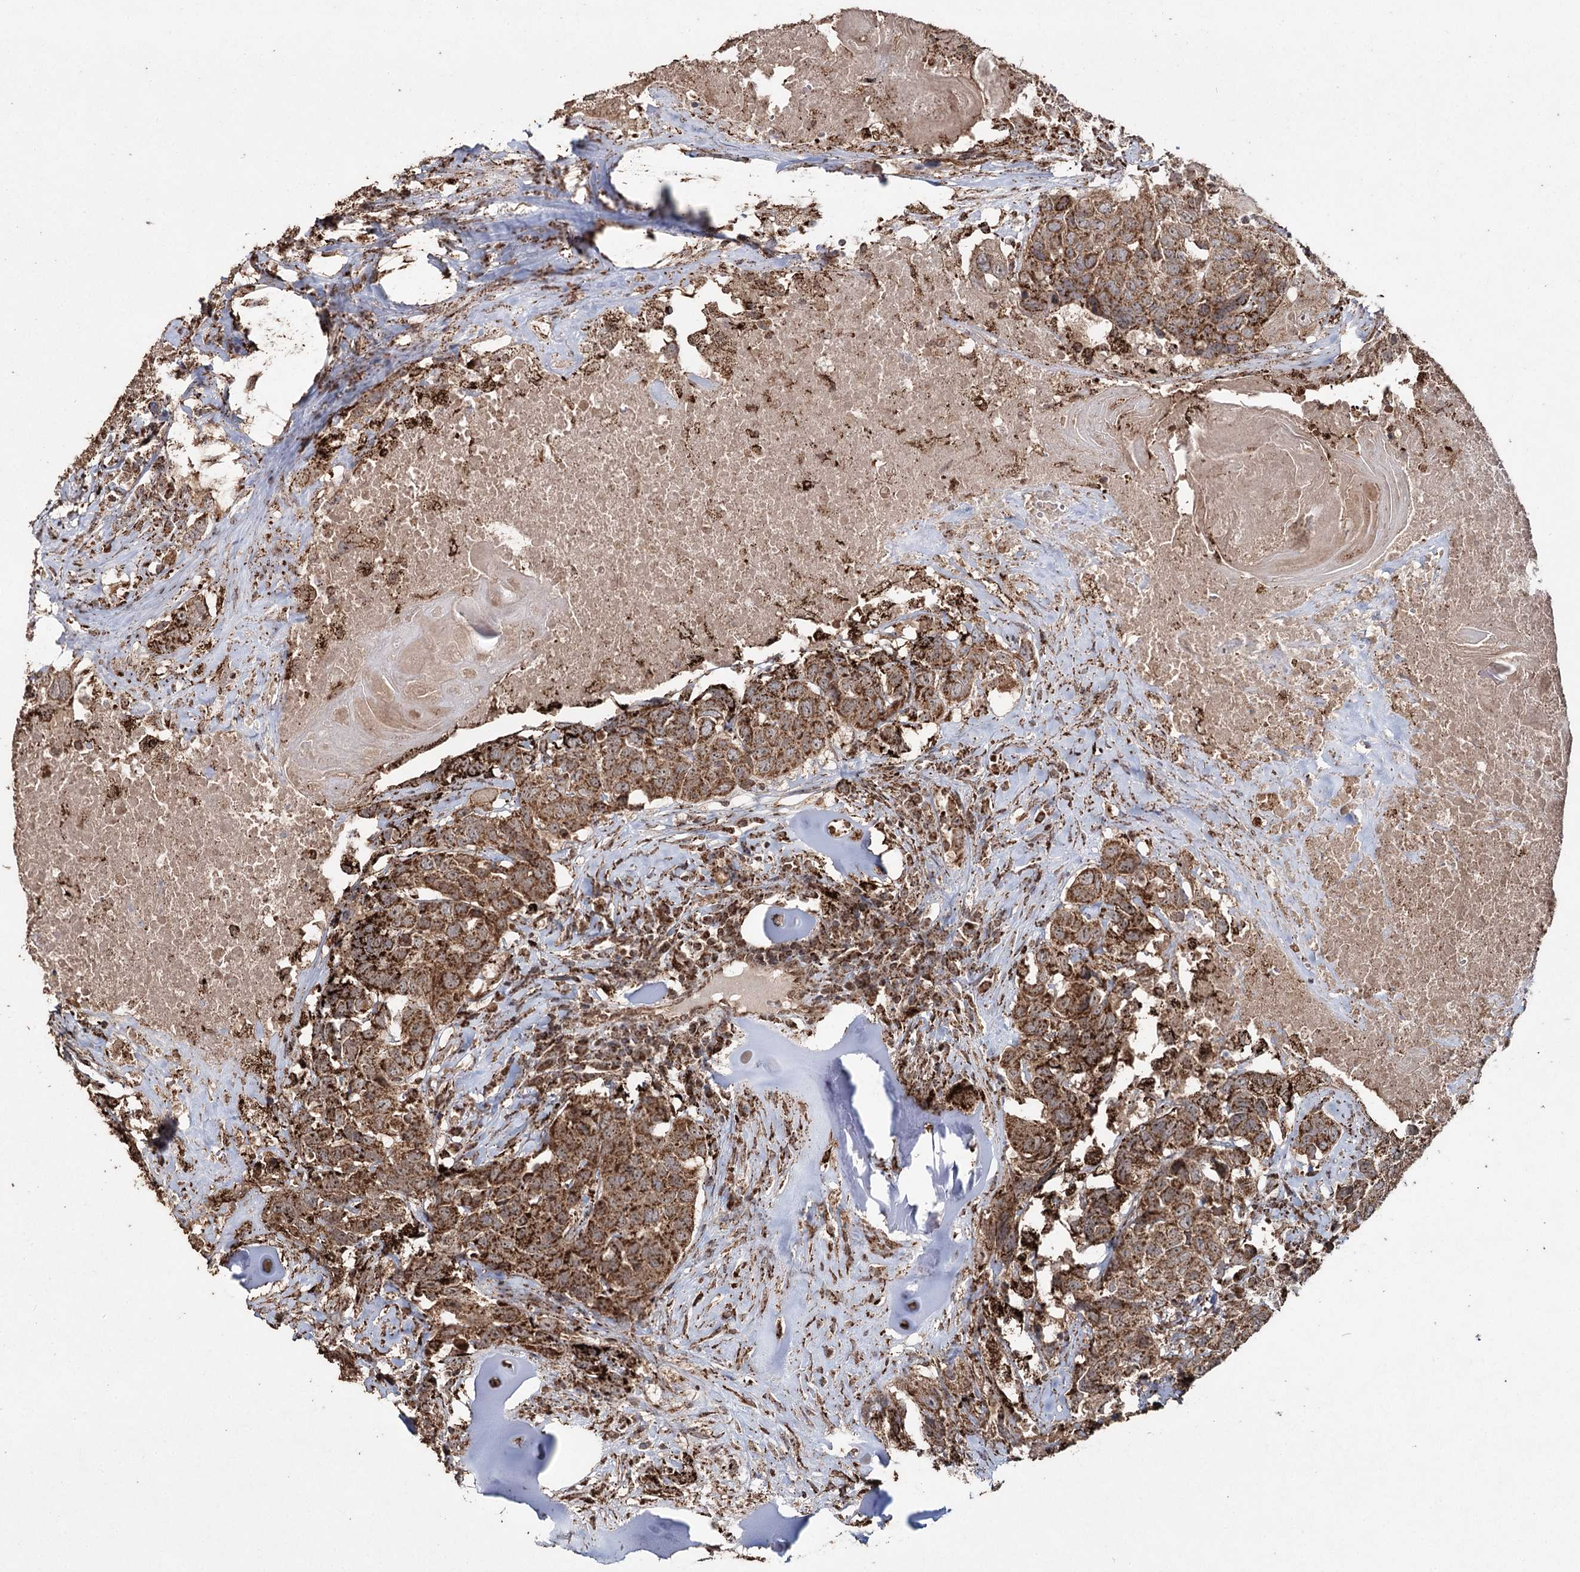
{"staining": {"intensity": "moderate", "quantity": ">75%", "location": "cytoplasmic/membranous"}, "tissue": "head and neck cancer", "cell_type": "Tumor cells", "image_type": "cancer", "snomed": [{"axis": "morphology", "description": "Squamous cell carcinoma, NOS"}, {"axis": "topography", "description": "Head-Neck"}], "caption": "Approximately >75% of tumor cells in human squamous cell carcinoma (head and neck) exhibit moderate cytoplasmic/membranous protein expression as visualized by brown immunohistochemical staining.", "gene": "SLF2", "patient": {"sex": "male", "age": 66}}